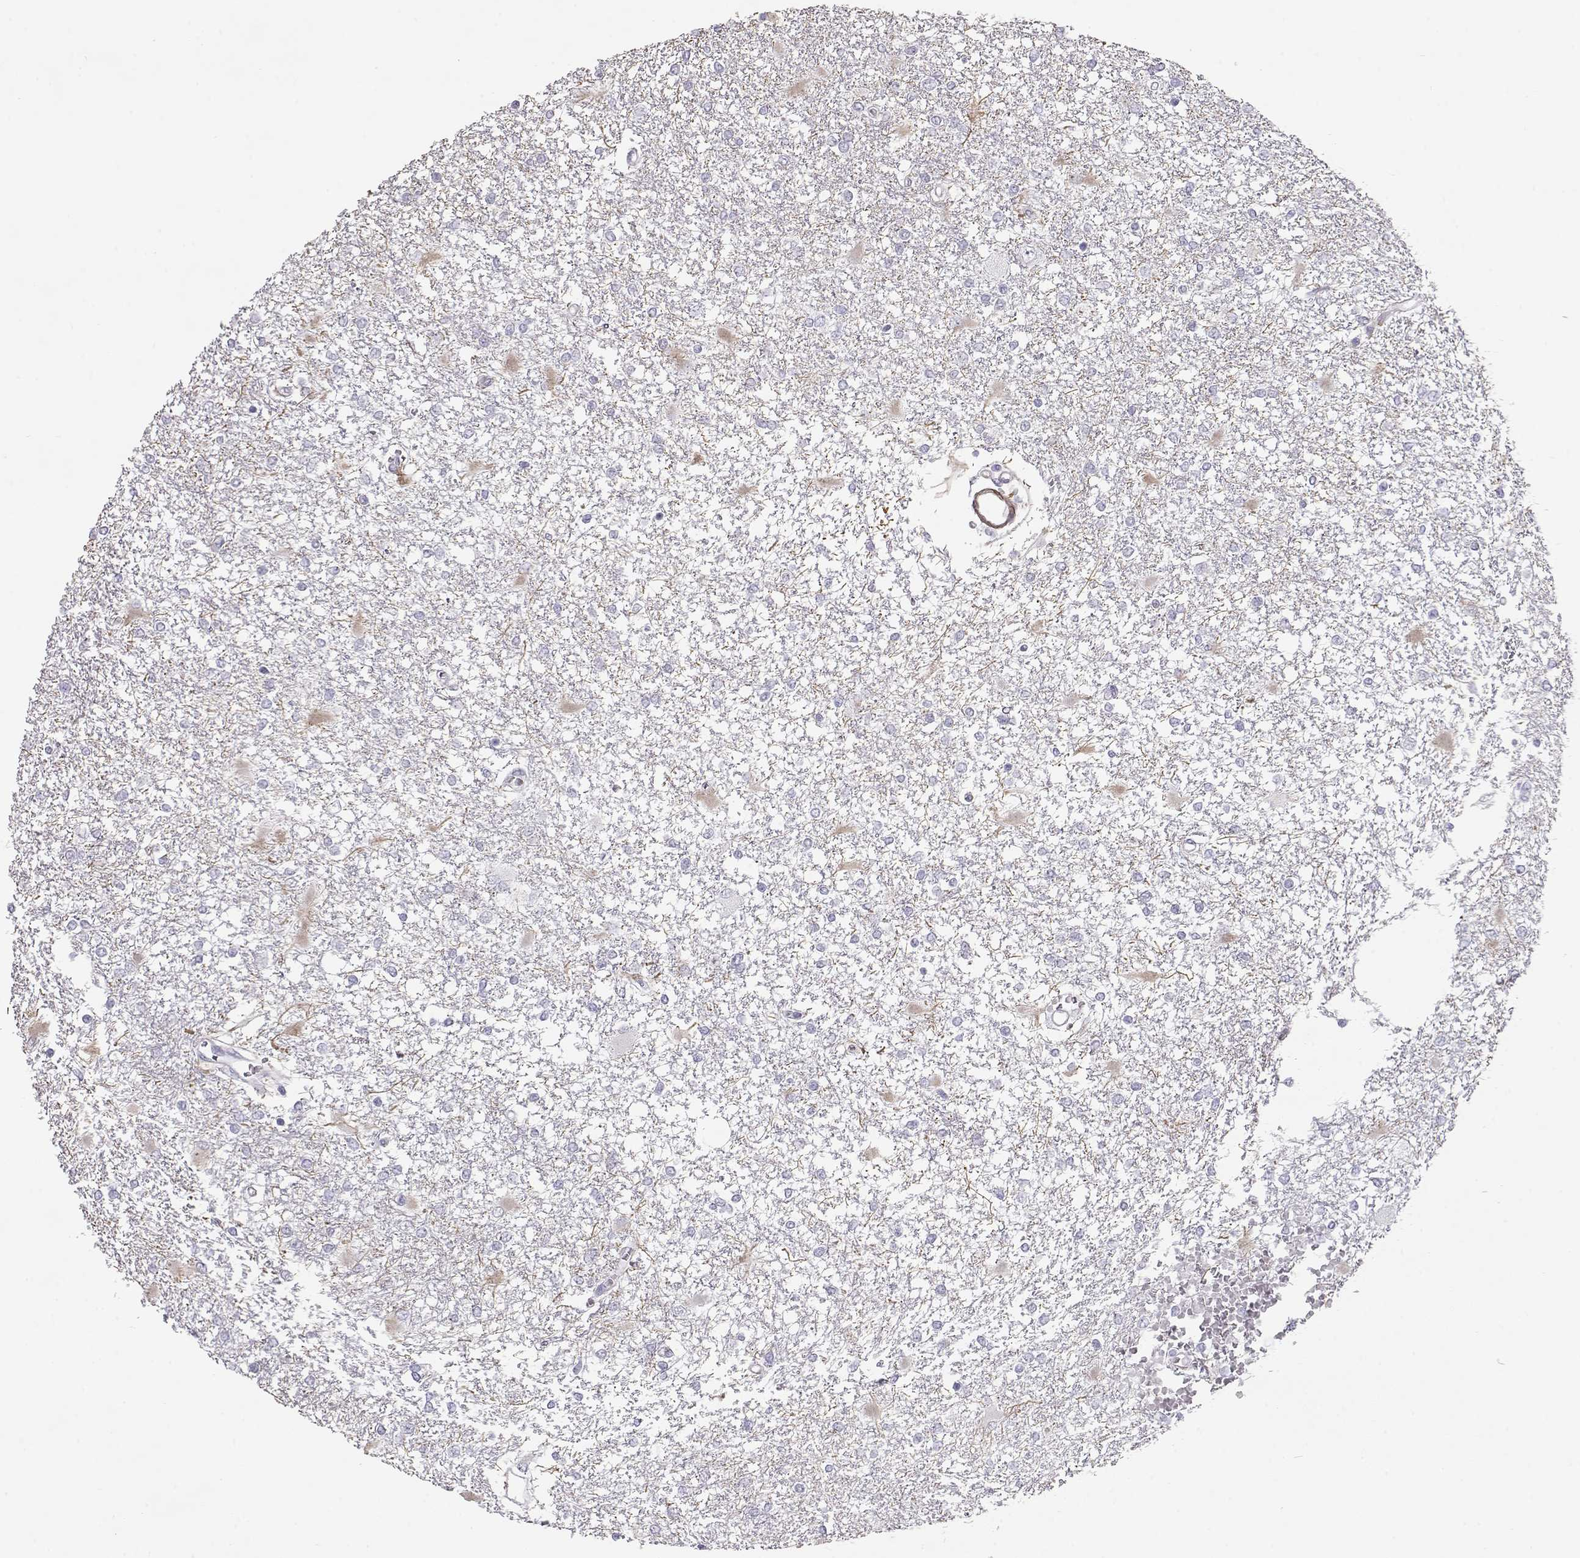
{"staining": {"intensity": "negative", "quantity": "none", "location": "none"}, "tissue": "glioma", "cell_type": "Tumor cells", "image_type": "cancer", "snomed": [{"axis": "morphology", "description": "Glioma, malignant, High grade"}, {"axis": "topography", "description": "Cerebral cortex"}], "caption": "Malignant glioma (high-grade) stained for a protein using immunohistochemistry demonstrates no expression tumor cells.", "gene": "SLITRK3", "patient": {"sex": "male", "age": 79}}